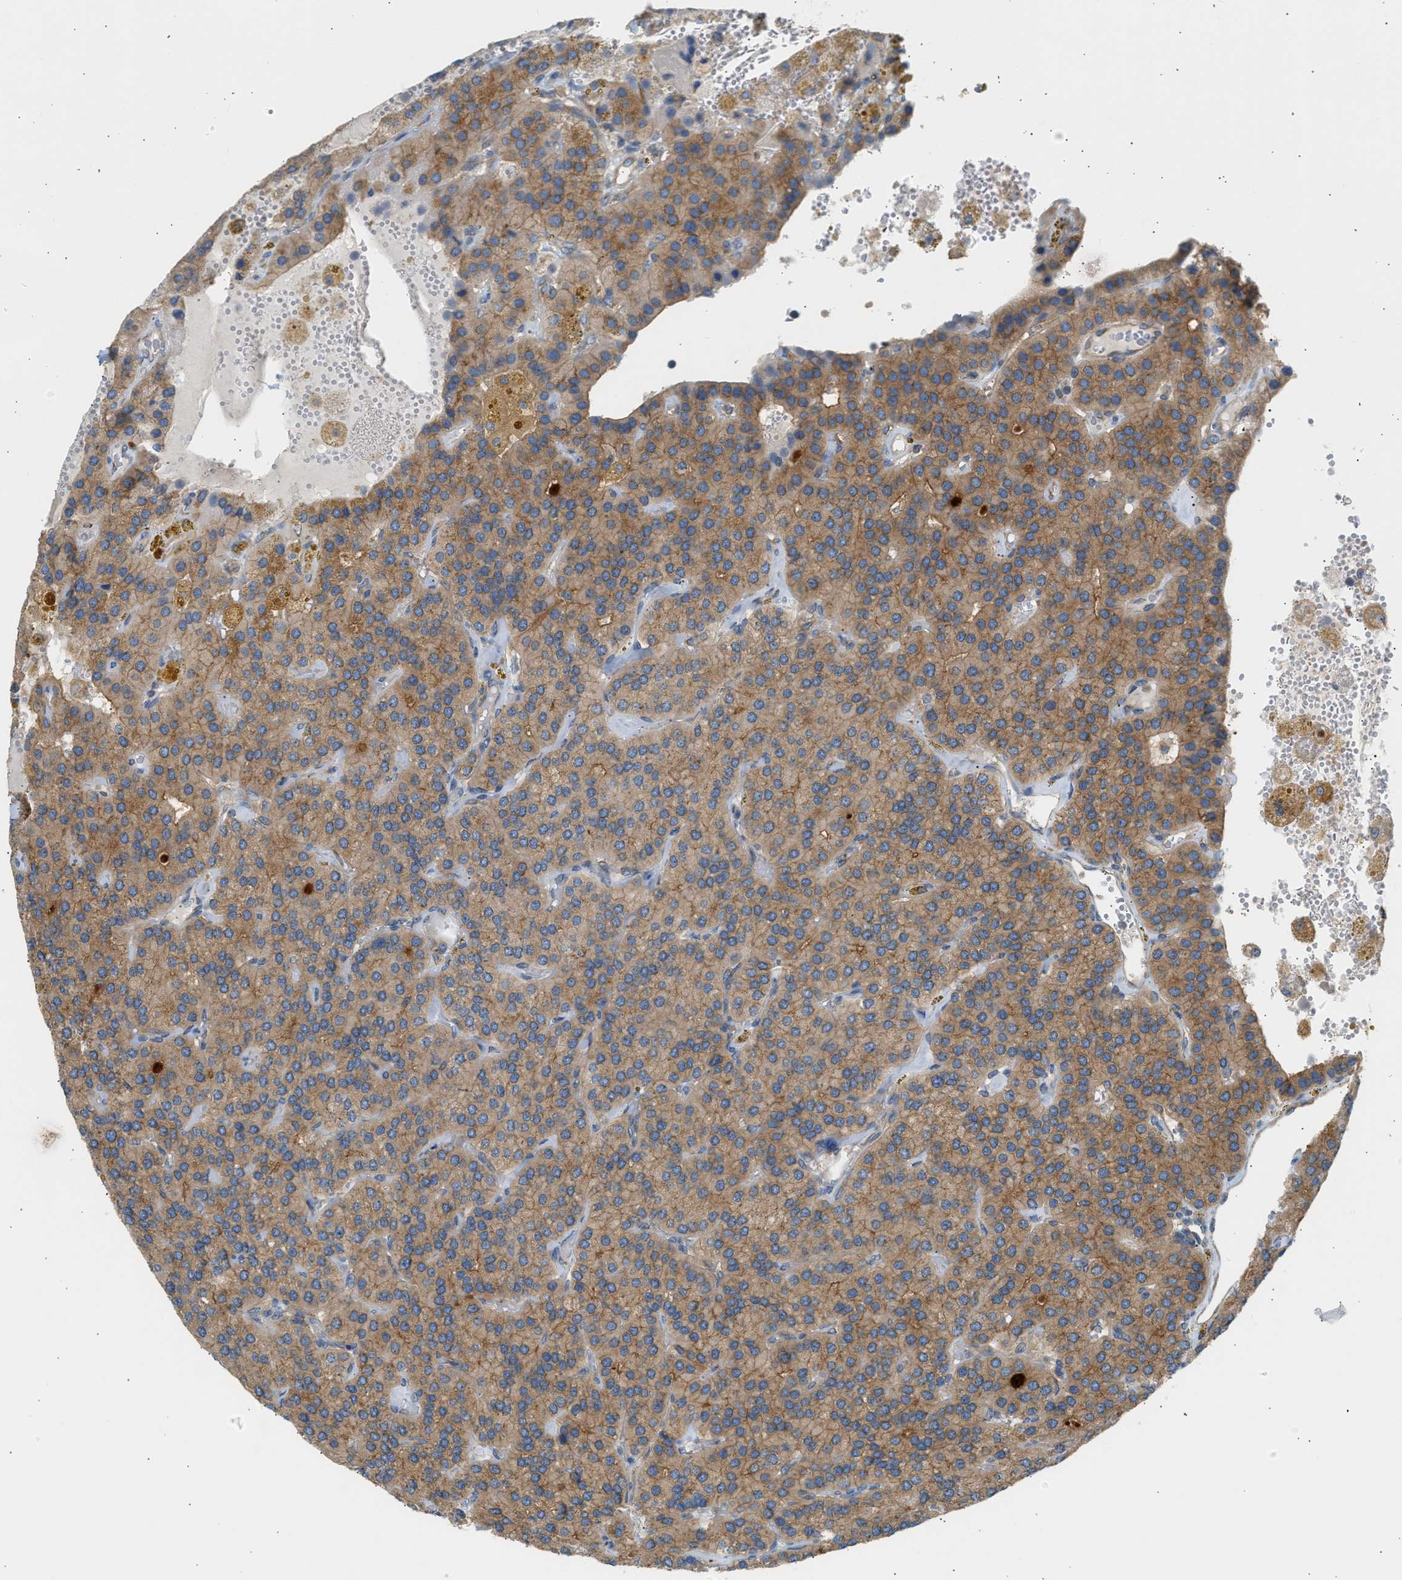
{"staining": {"intensity": "moderate", "quantity": ">75%", "location": "cytoplasmic/membranous"}, "tissue": "parathyroid gland", "cell_type": "Glandular cells", "image_type": "normal", "snomed": [{"axis": "morphology", "description": "Normal tissue, NOS"}, {"axis": "morphology", "description": "Adenoma, NOS"}, {"axis": "topography", "description": "Parathyroid gland"}], "caption": "The histopathology image shows staining of unremarkable parathyroid gland, revealing moderate cytoplasmic/membranous protein staining (brown color) within glandular cells.", "gene": "PAFAH1B1", "patient": {"sex": "female", "age": 86}}